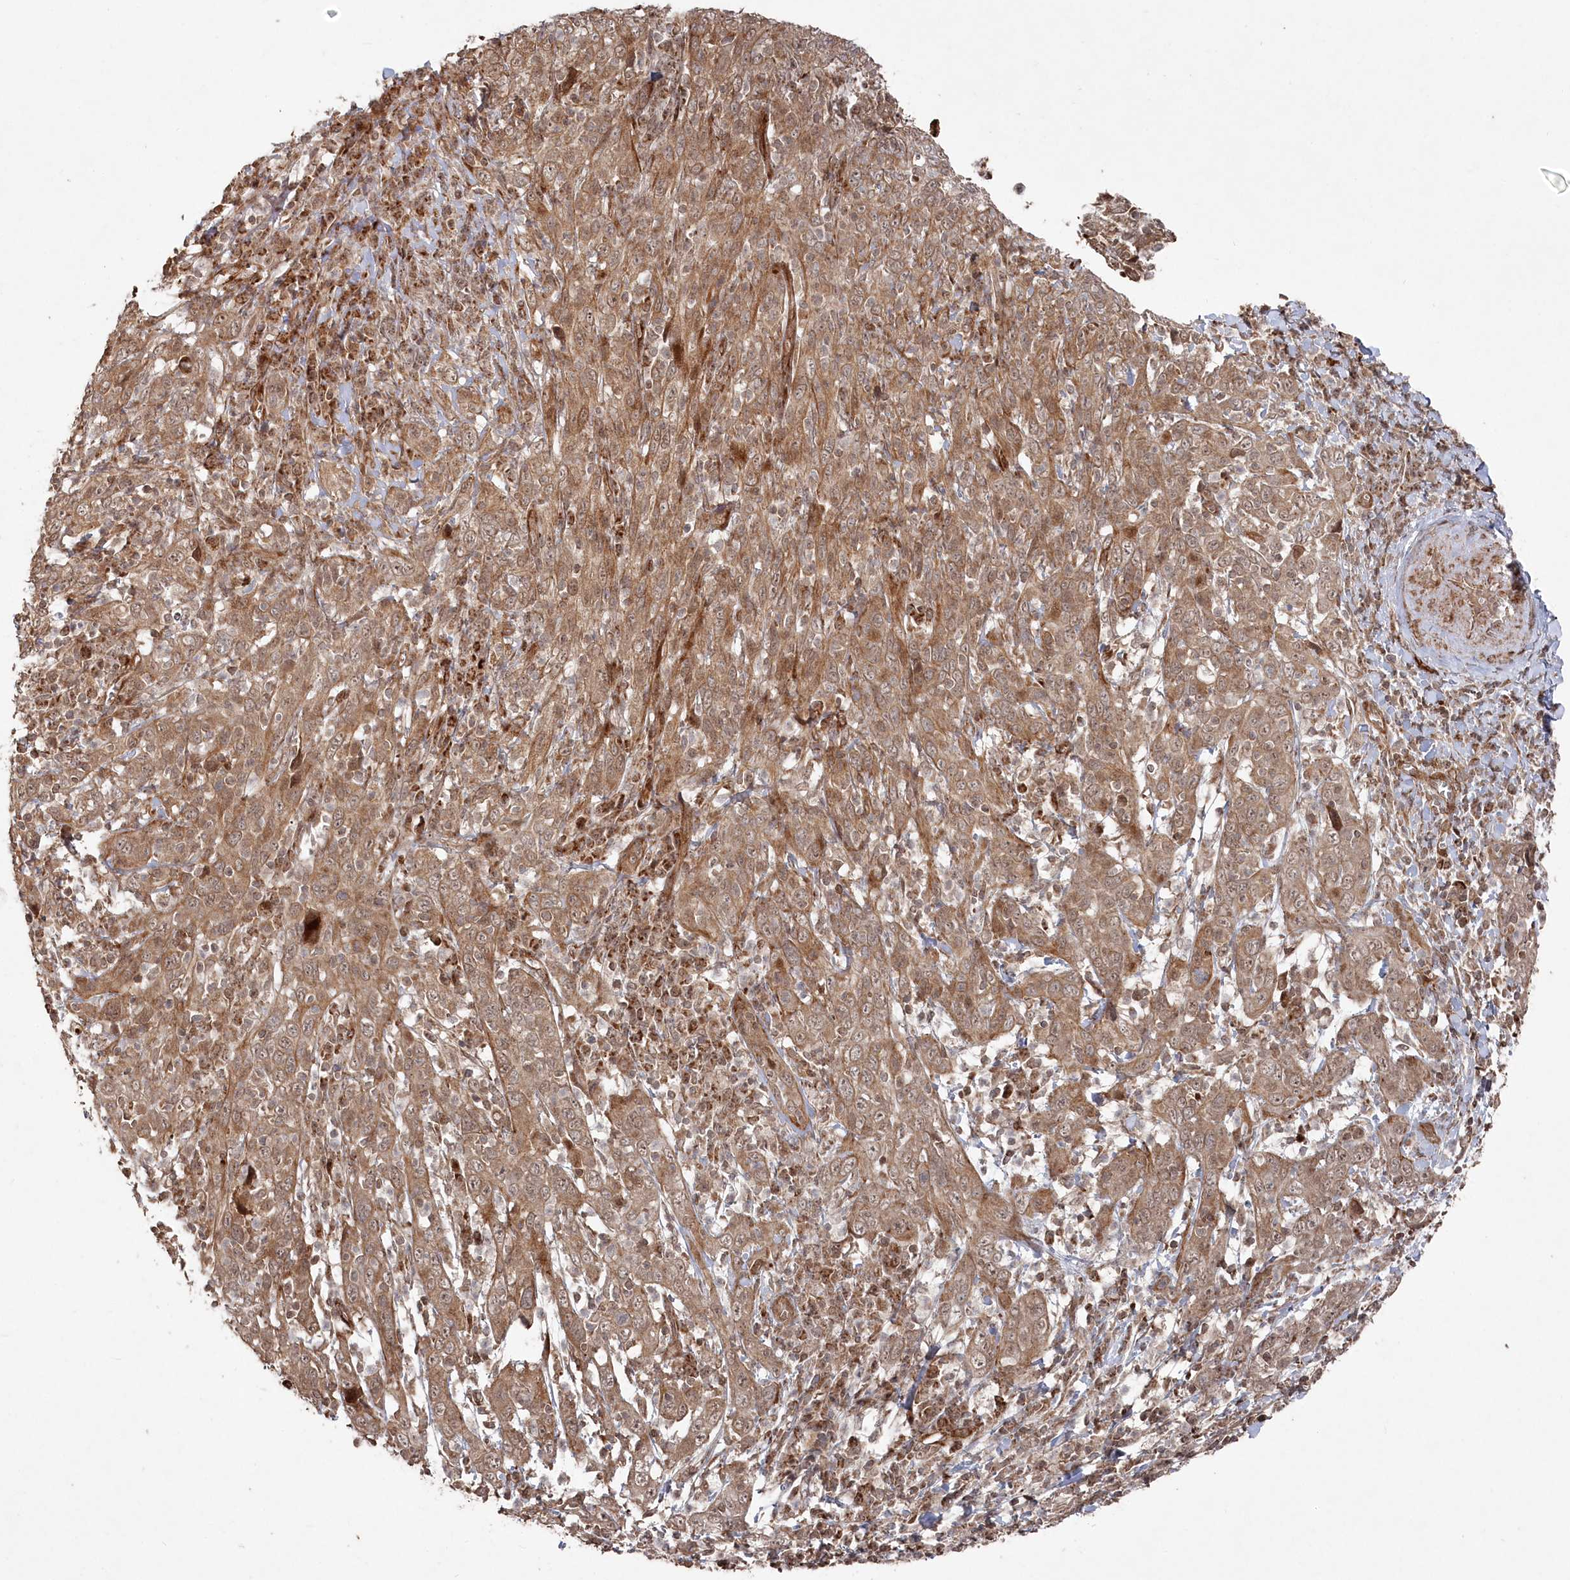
{"staining": {"intensity": "moderate", "quantity": ">75%", "location": "cytoplasmic/membranous,nuclear"}, "tissue": "cervical cancer", "cell_type": "Tumor cells", "image_type": "cancer", "snomed": [{"axis": "morphology", "description": "Squamous cell carcinoma, NOS"}, {"axis": "topography", "description": "Cervix"}], "caption": "Squamous cell carcinoma (cervical) stained with a protein marker shows moderate staining in tumor cells.", "gene": "POLR3A", "patient": {"sex": "female", "age": 46}}